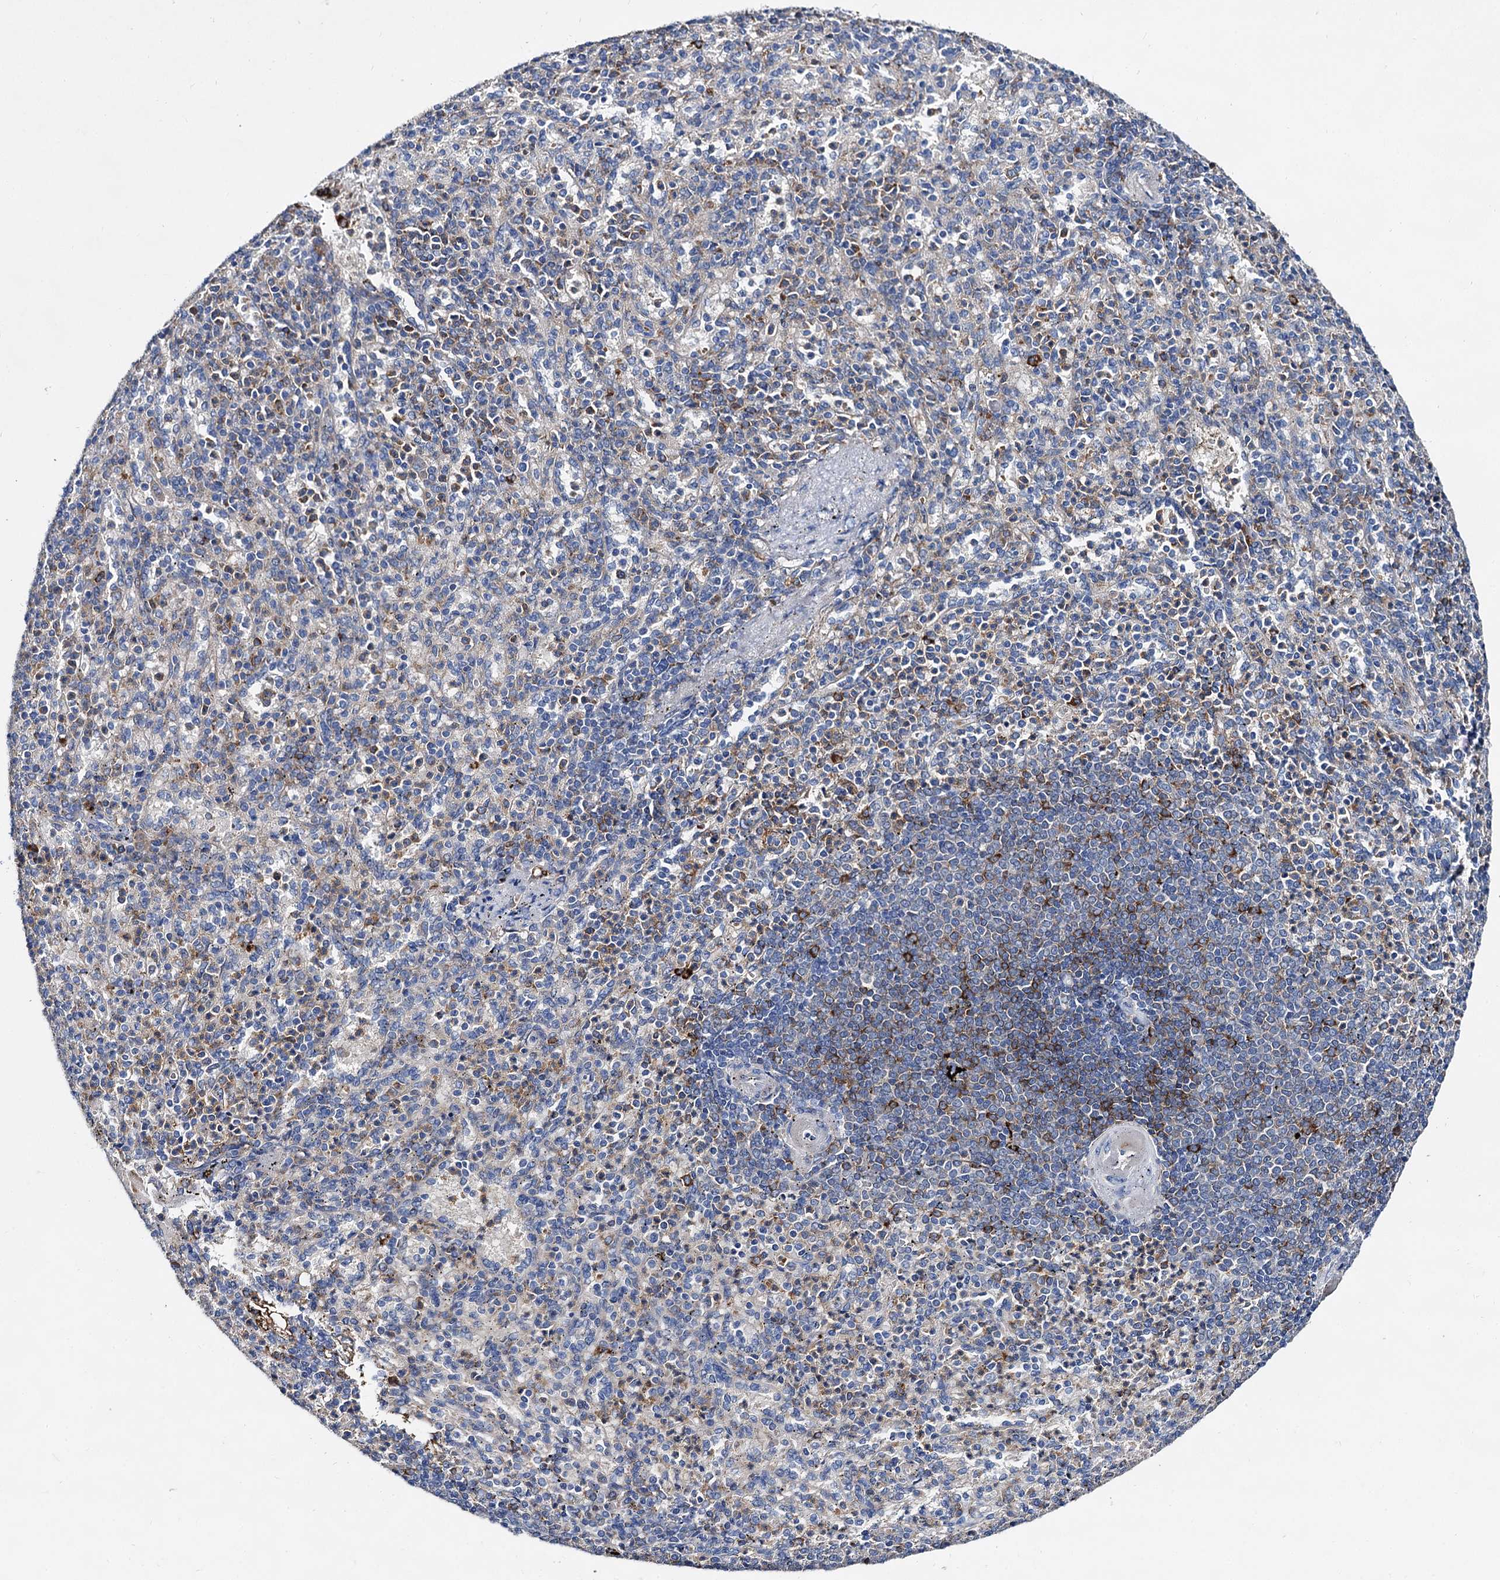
{"staining": {"intensity": "moderate", "quantity": "<25%", "location": "cytoplasmic/membranous"}, "tissue": "spleen", "cell_type": "Cells in red pulp", "image_type": "normal", "snomed": [{"axis": "morphology", "description": "Normal tissue, NOS"}, {"axis": "topography", "description": "Spleen"}], "caption": "This is a photomicrograph of immunohistochemistry staining of unremarkable spleen, which shows moderate positivity in the cytoplasmic/membranous of cells in red pulp.", "gene": "HVCN1", "patient": {"sex": "female", "age": 74}}